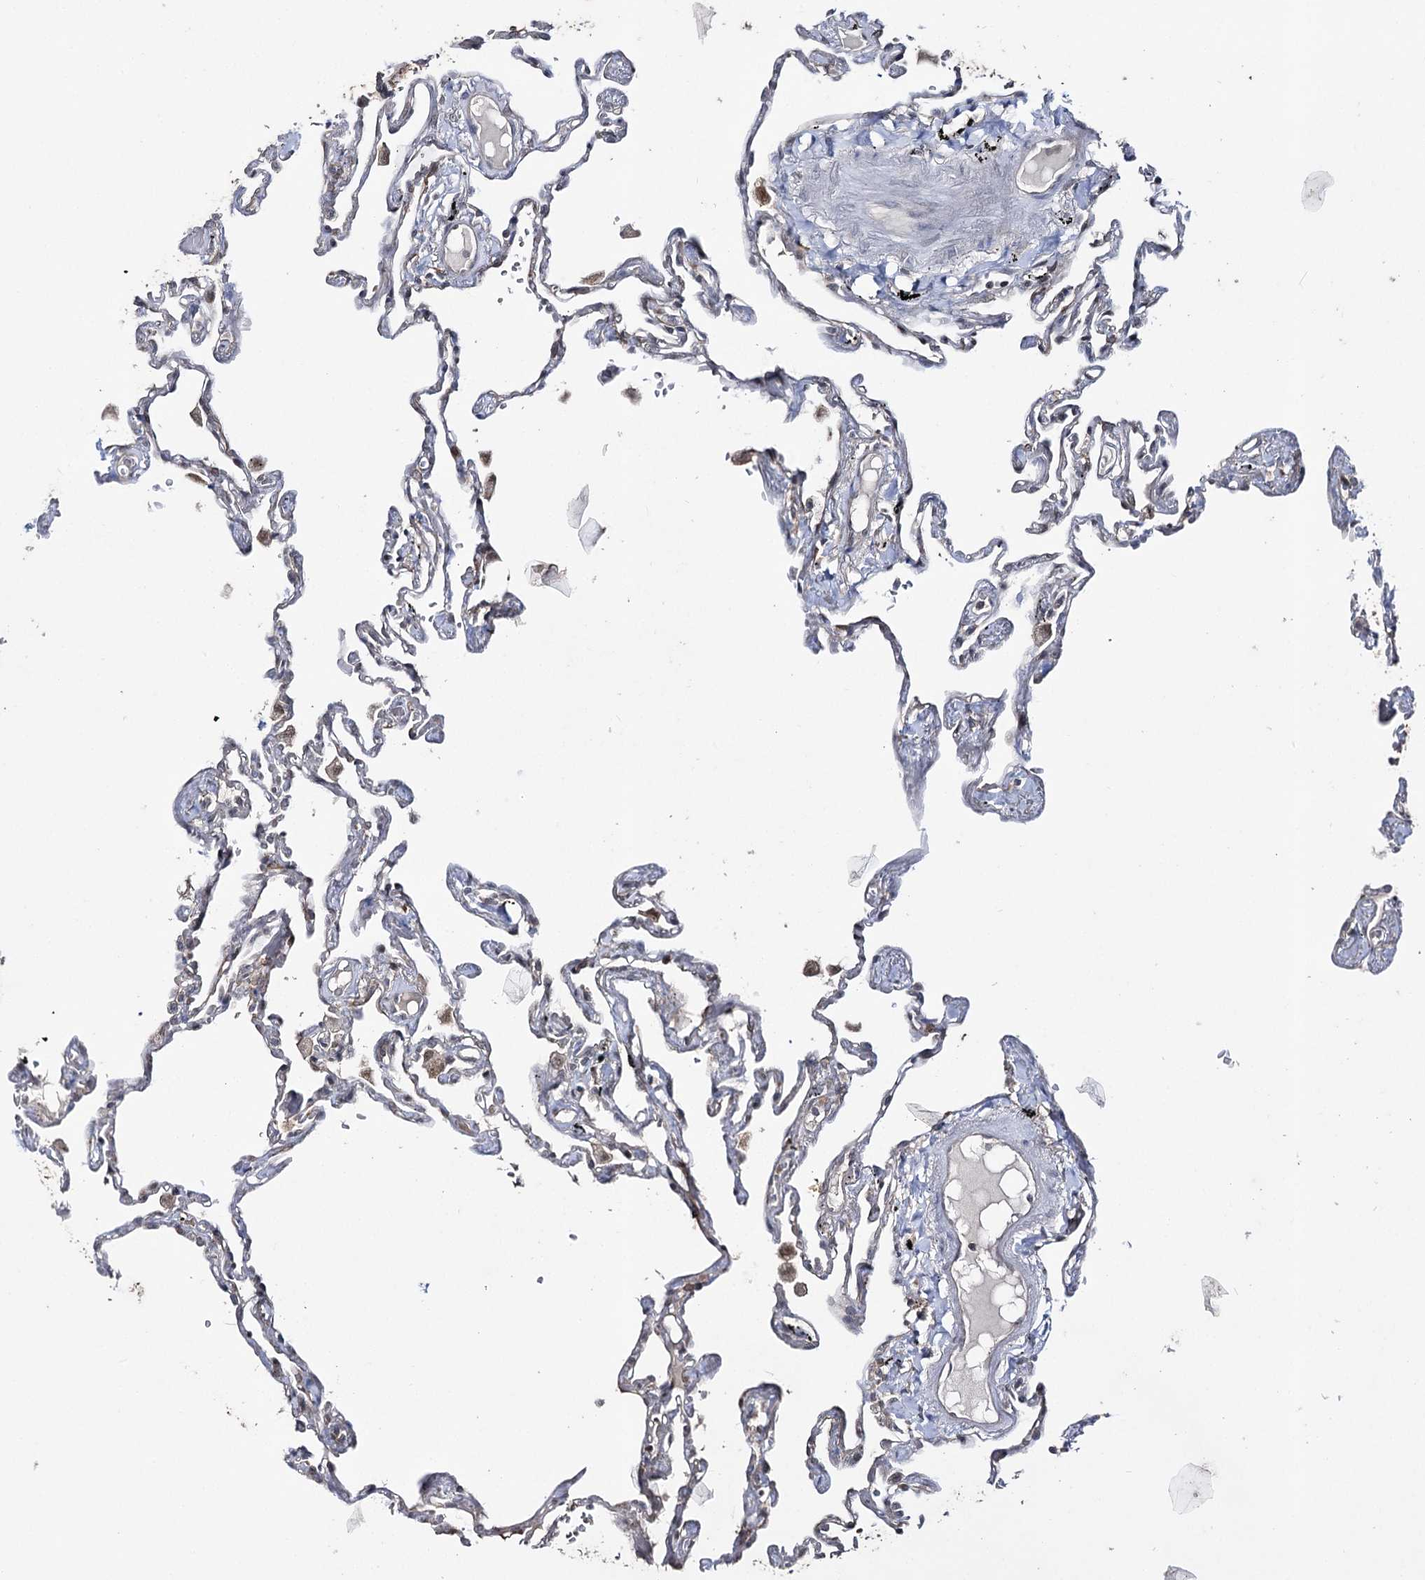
{"staining": {"intensity": "moderate", "quantity": "<25%", "location": "cytoplasmic/membranous"}, "tissue": "lung", "cell_type": "Alveolar cells", "image_type": "normal", "snomed": [{"axis": "morphology", "description": "Normal tissue, NOS"}, {"axis": "topography", "description": "Lung"}], "caption": "Immunohistochemical staining of benign human lung exhibits low levels of moderate cytoplasmic/membranous positivity in approximately <25% of alveolar cells.", "gene": "HSD11B2", "patient": {"sex": "female", "age": 67}}